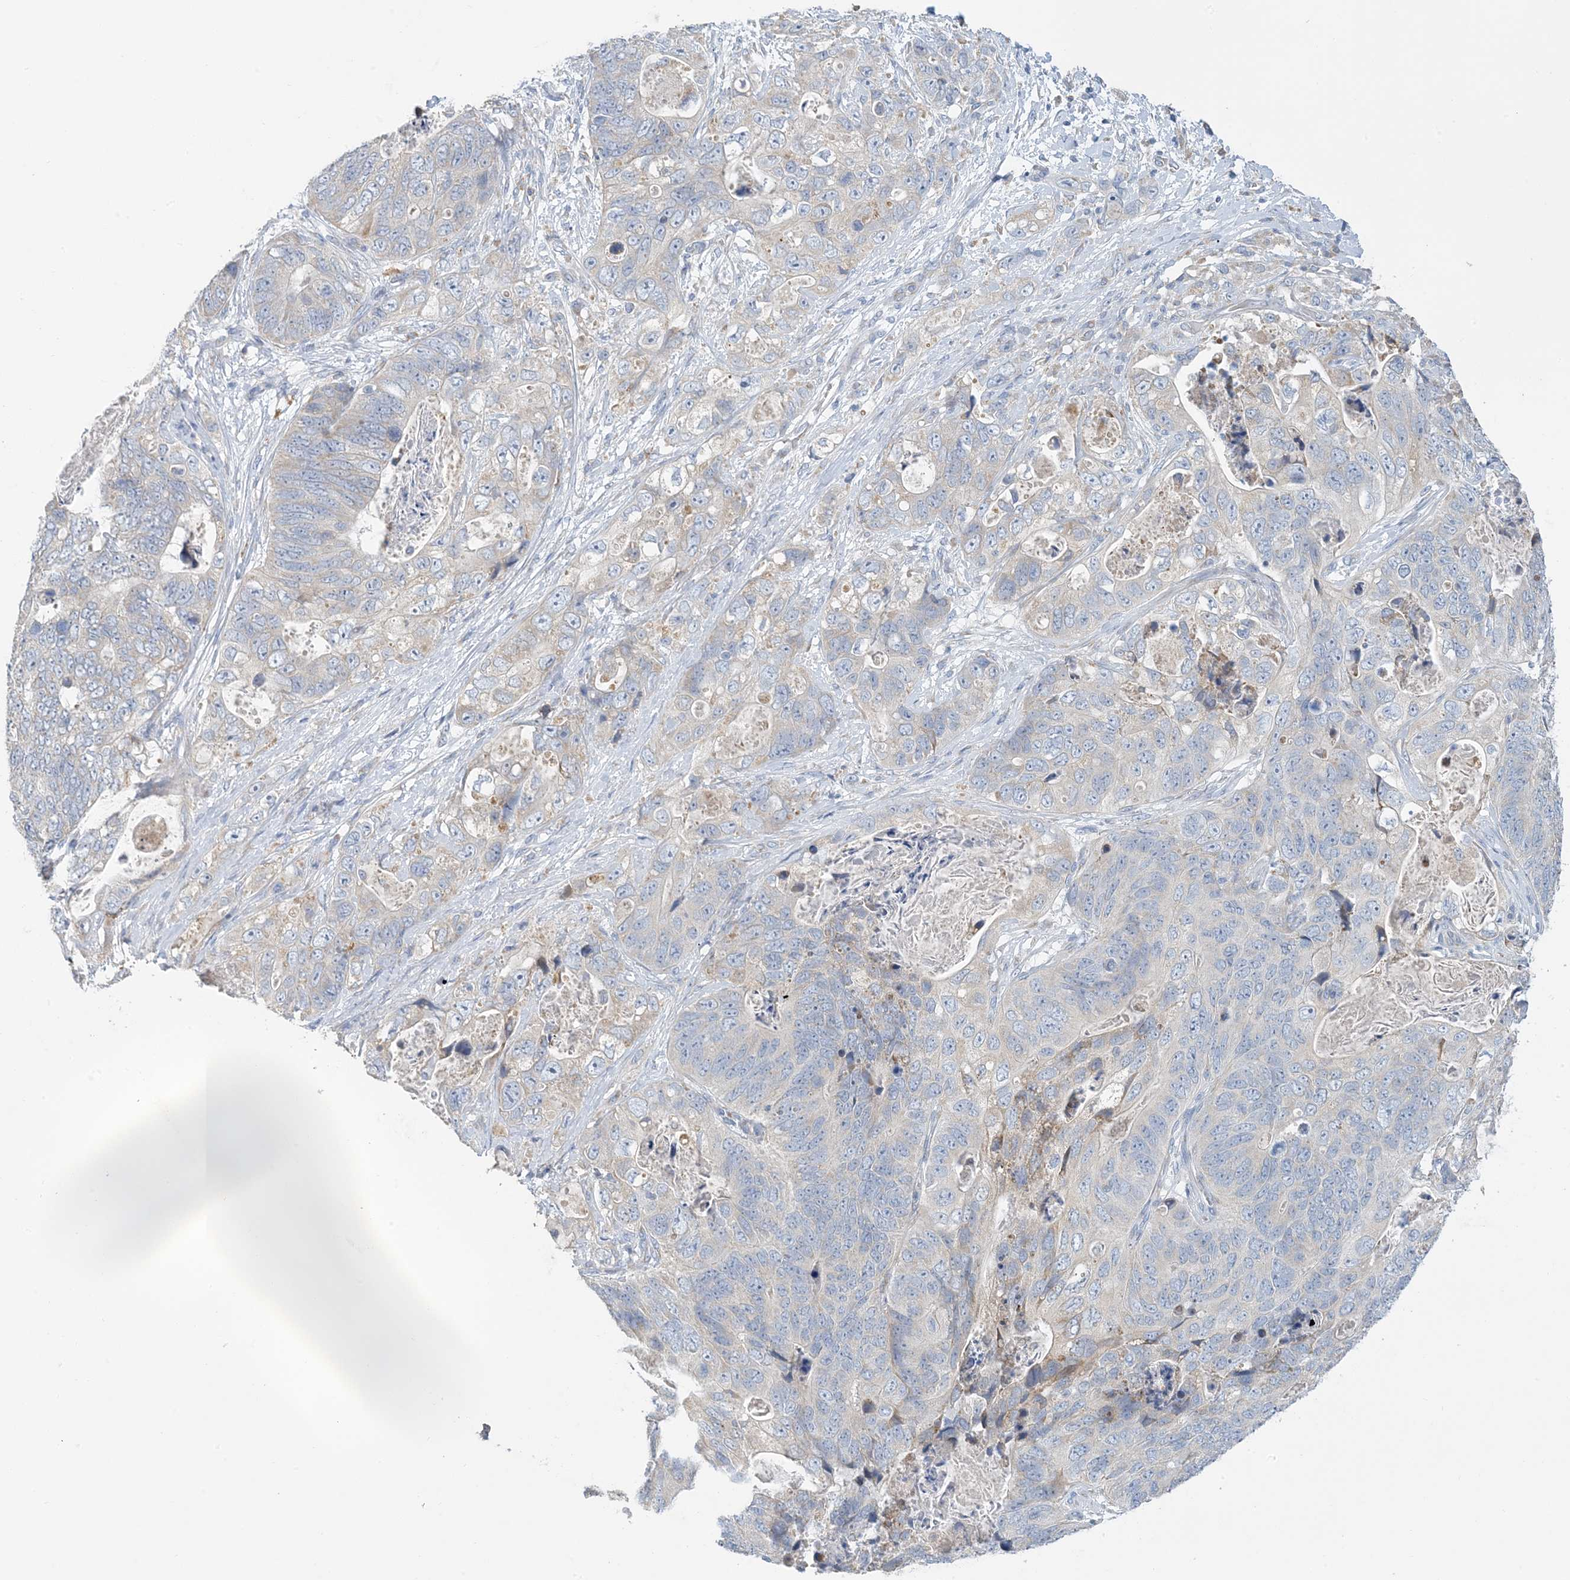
{"staining": {"intensity": "negative", "quantity": "none", "location": "none"}, "tissue": "stomach cancer", "cell_type": "Tumor cells", "image_type": "cancer", "snomed": [{"axis": "morphology", "description": "Adenocarcinoma, NOS"}, {"axis": "topography", "description": "Stomach"}], "caption": "Protein analysis of stomach adenocarcinoma demonstrates no significant positivity in tumor cells.", "gene": "ZCCHC18", "patient": {"sex": "female", "age": 89}}